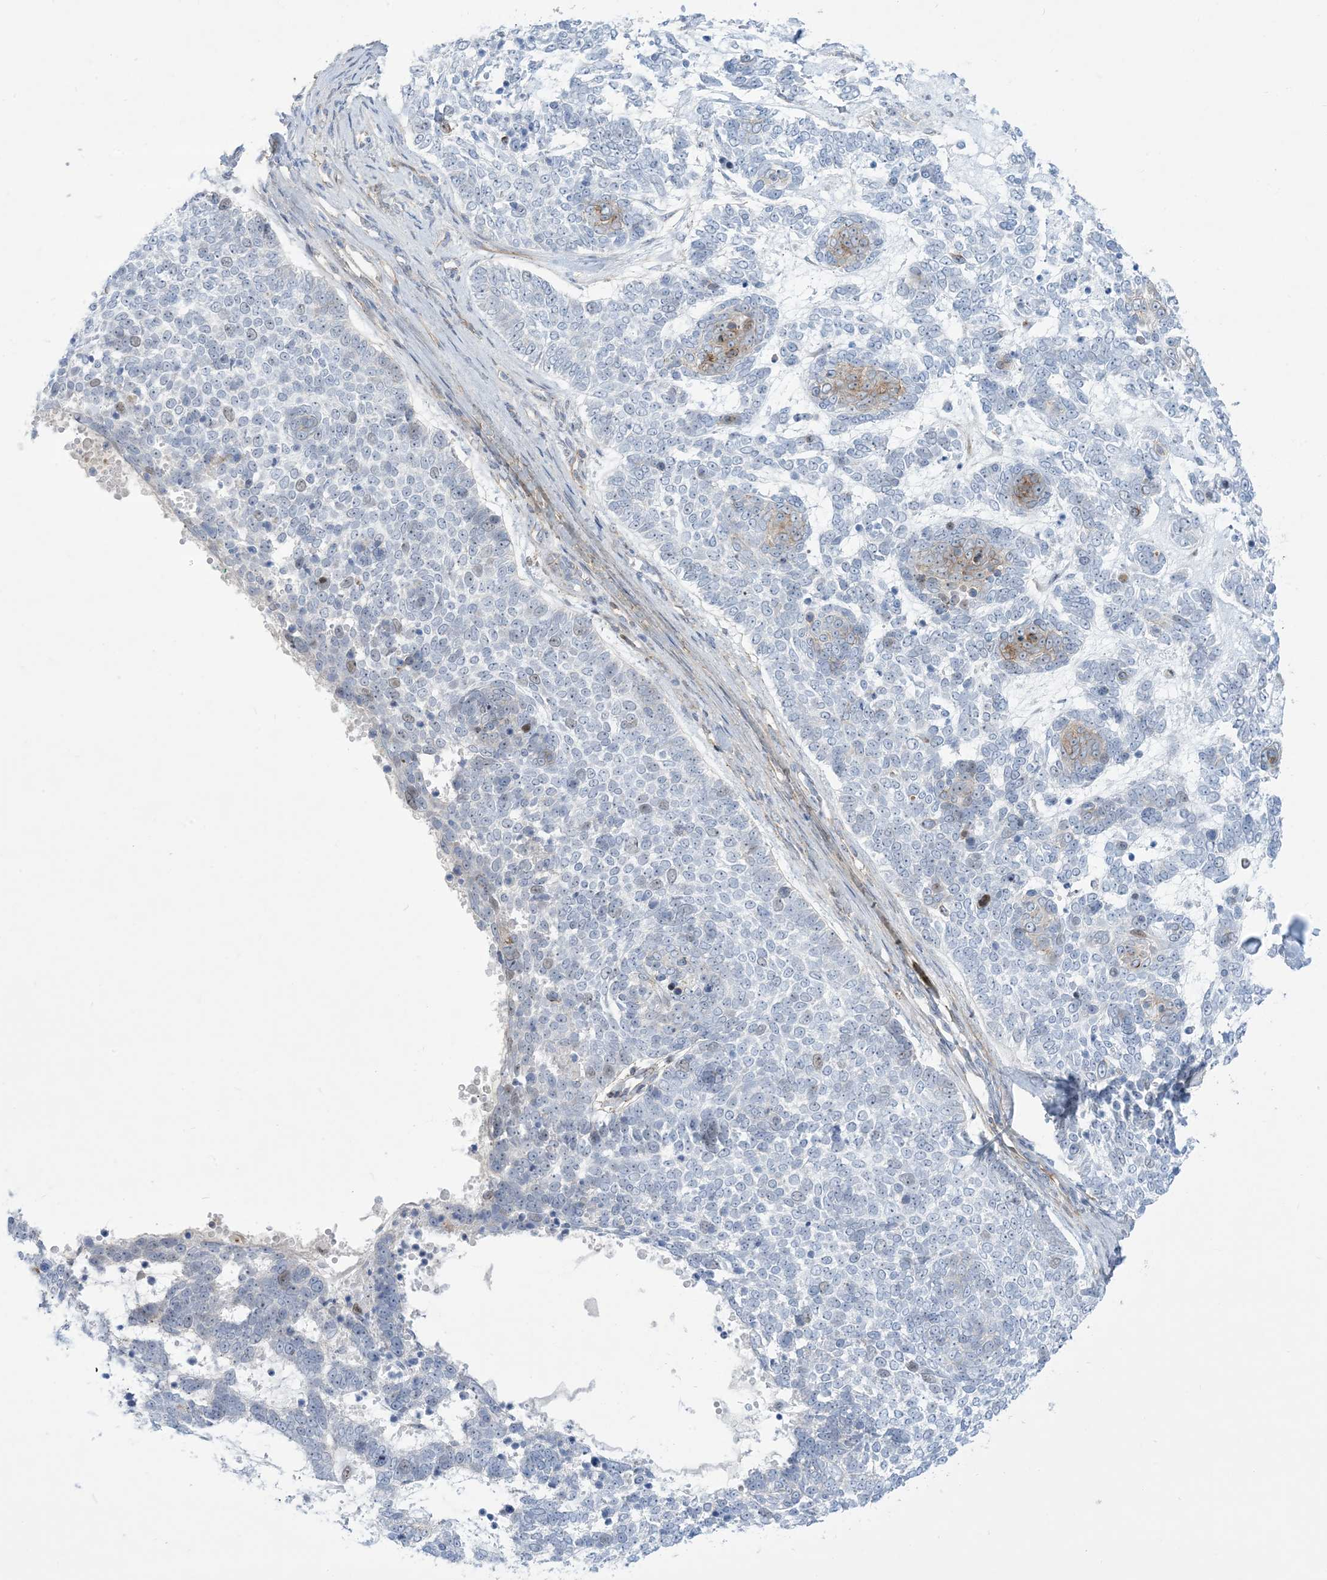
{"staining": {"intensity": "moderate", "quantity": "<25%", "location": "cytoplasmic/membranous"}, "tissue": "skin cancer", "cell_type": "Tumor cells", "image_type": "cancer", "snomed": [{"axis": "morphology", "description": "Basal cell carcinoma"}, {"axis": "topography", "description": "Skin"}], "caption": "A photomicrograph of human skin cancer (basal cell carcinoma) stained for a protein displays moderate cytoplasmic/membranous brown staining in tumor cells.", "gene": "MARS2", "patient": {"sex": "female", "age": 81}}